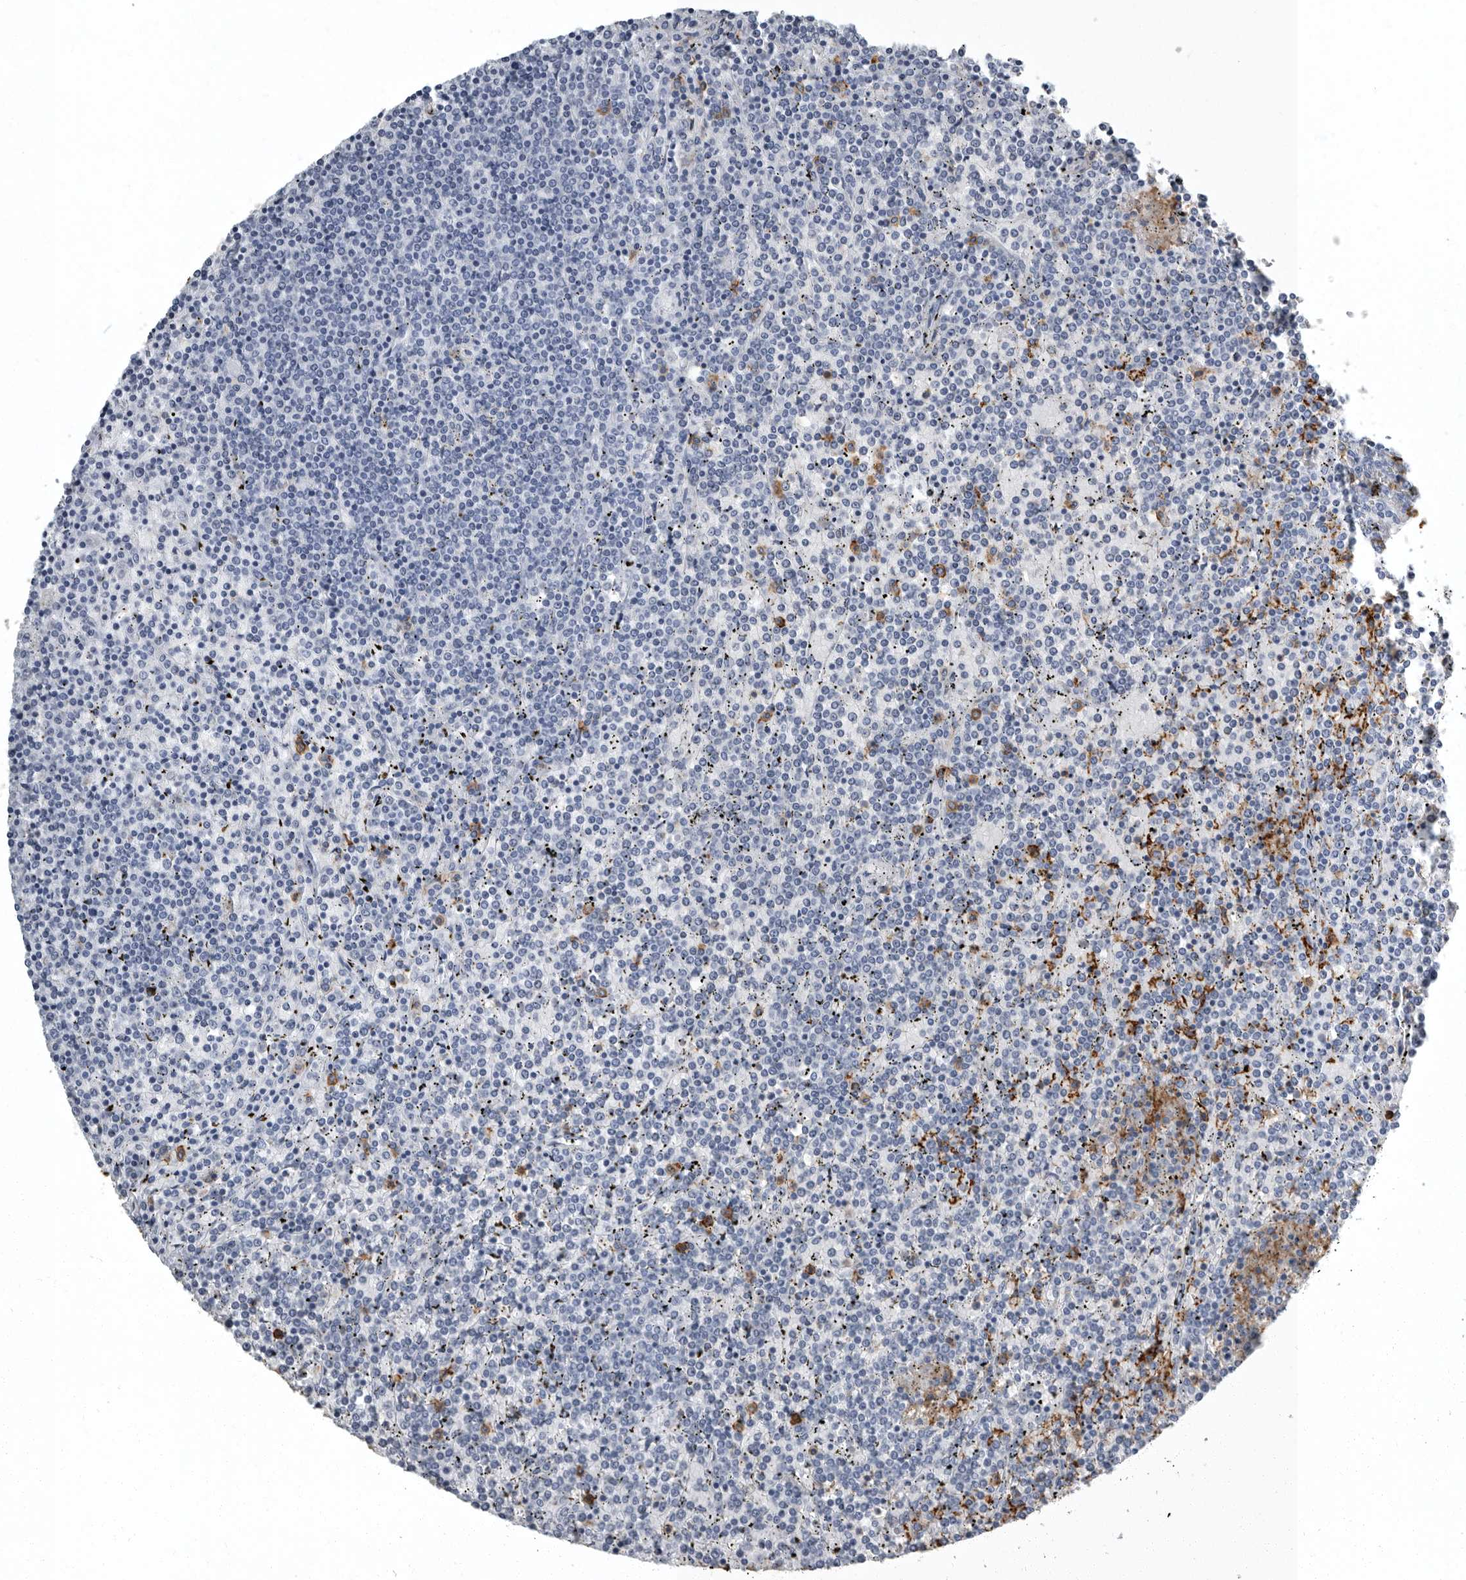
{"staining": {"intensity": "negative", "quantity": "none", "location": "none"}, "tissue": "lymphoma", "cell_type": "Tumor cells", "image_type": "cancer", "snomed": [{"axis": "morphology", "description": "Malignant lymphoma, non-Hodgkin's type, Low grade"}, {"axis": "topography", "description": "Spleen"}], "caption": "Lymphoma stained for a protein using immunohistochemistry (IHC) exhibits no positivity tumor cells.", "gene": "FCER1G", "patient": {"sex": "female", "age": 19}}